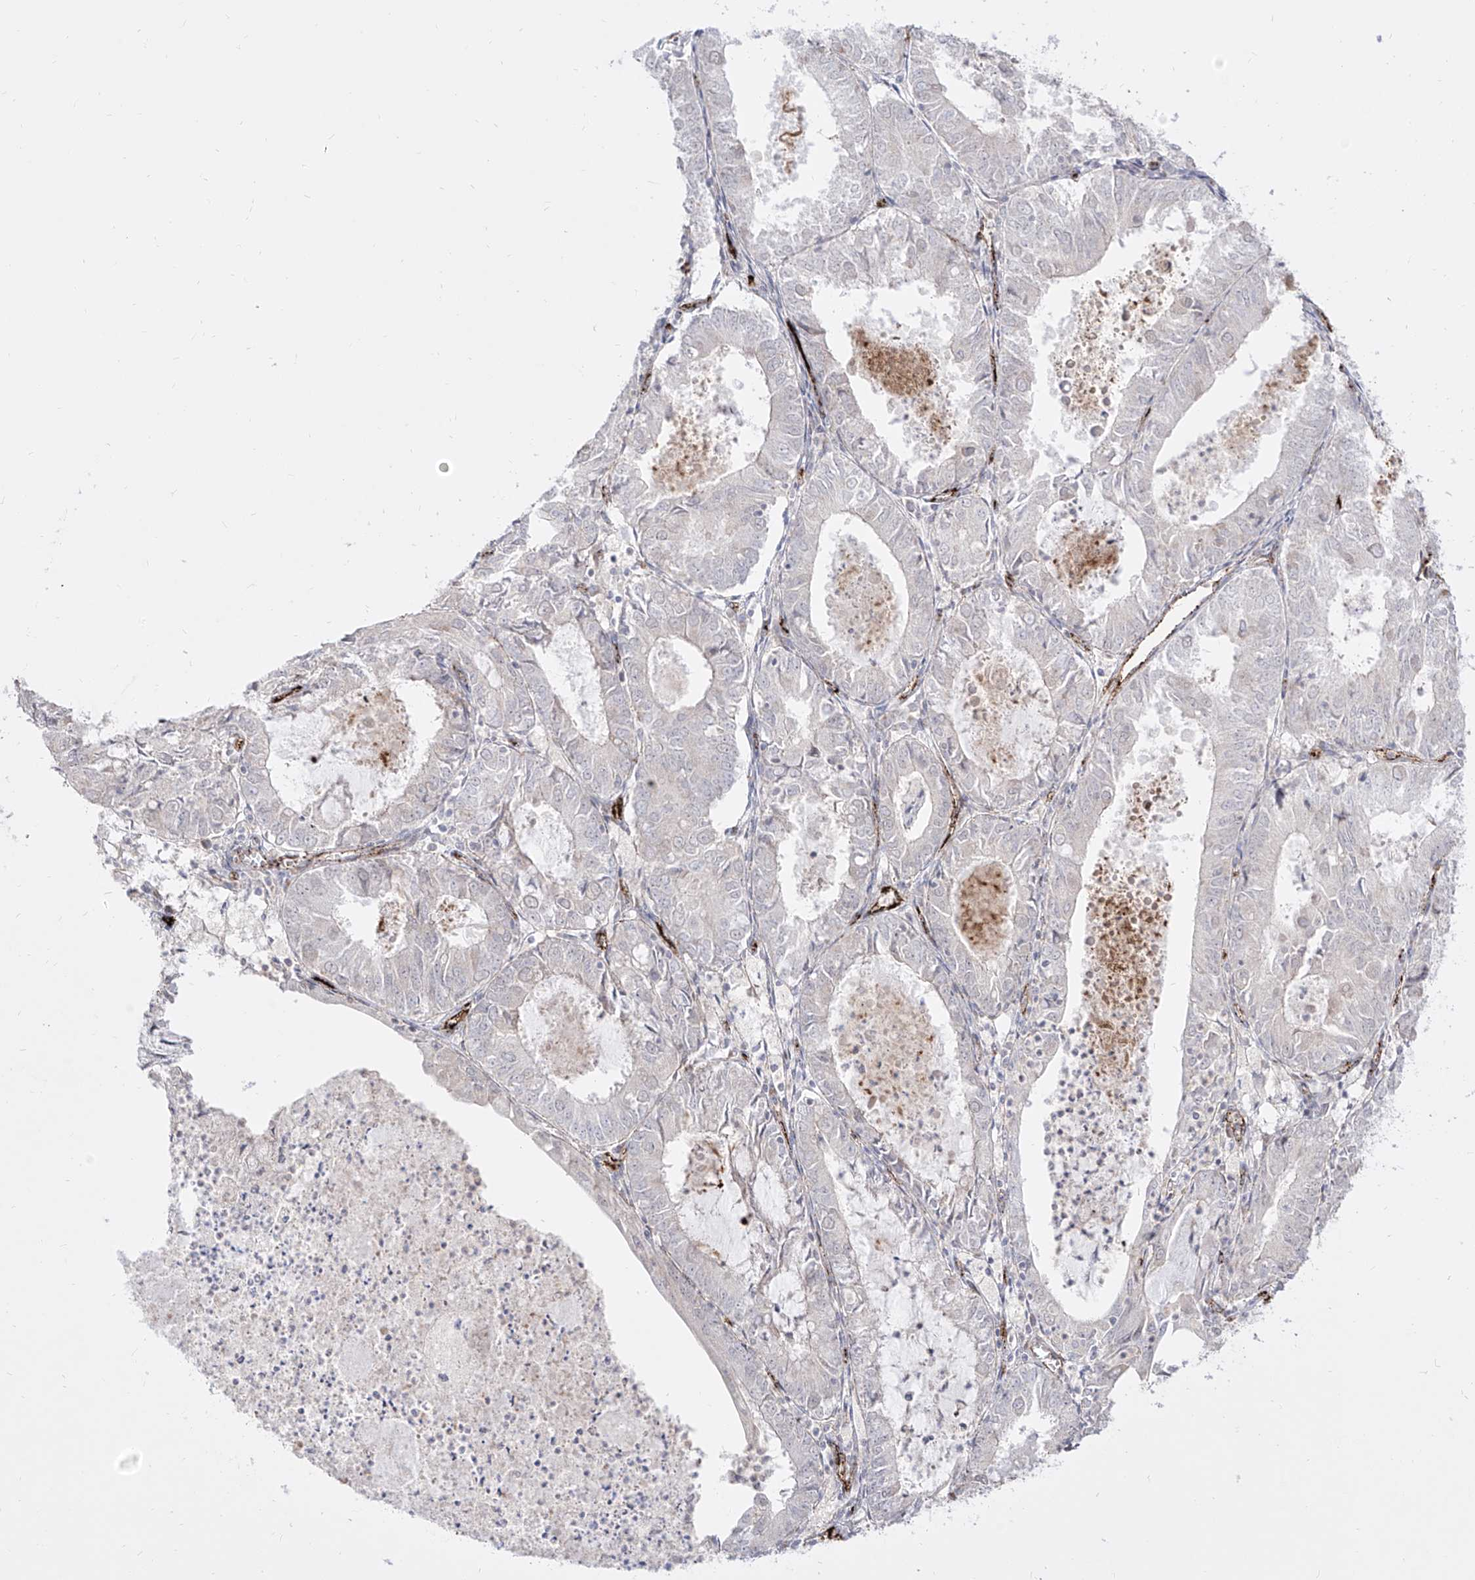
{"staining": {"intensity": "negative", "quantity": "none", "location": "none"}, "tissue": "endometrial cancer", "cell_type": "Tumor cells", "image_type": "cancer", "snomed": [{"axis": "morphology", "description": "Adenocarcinoma, NOS"}, {"axis": "topography", "description": "Endometrium"}], "caption": "Immunohistochemical staining of endometrial cancer exhibits no significant expression in tumor cells.", "gene": "ZGRF1", "patient": {"sex": "female", "age": 57}}